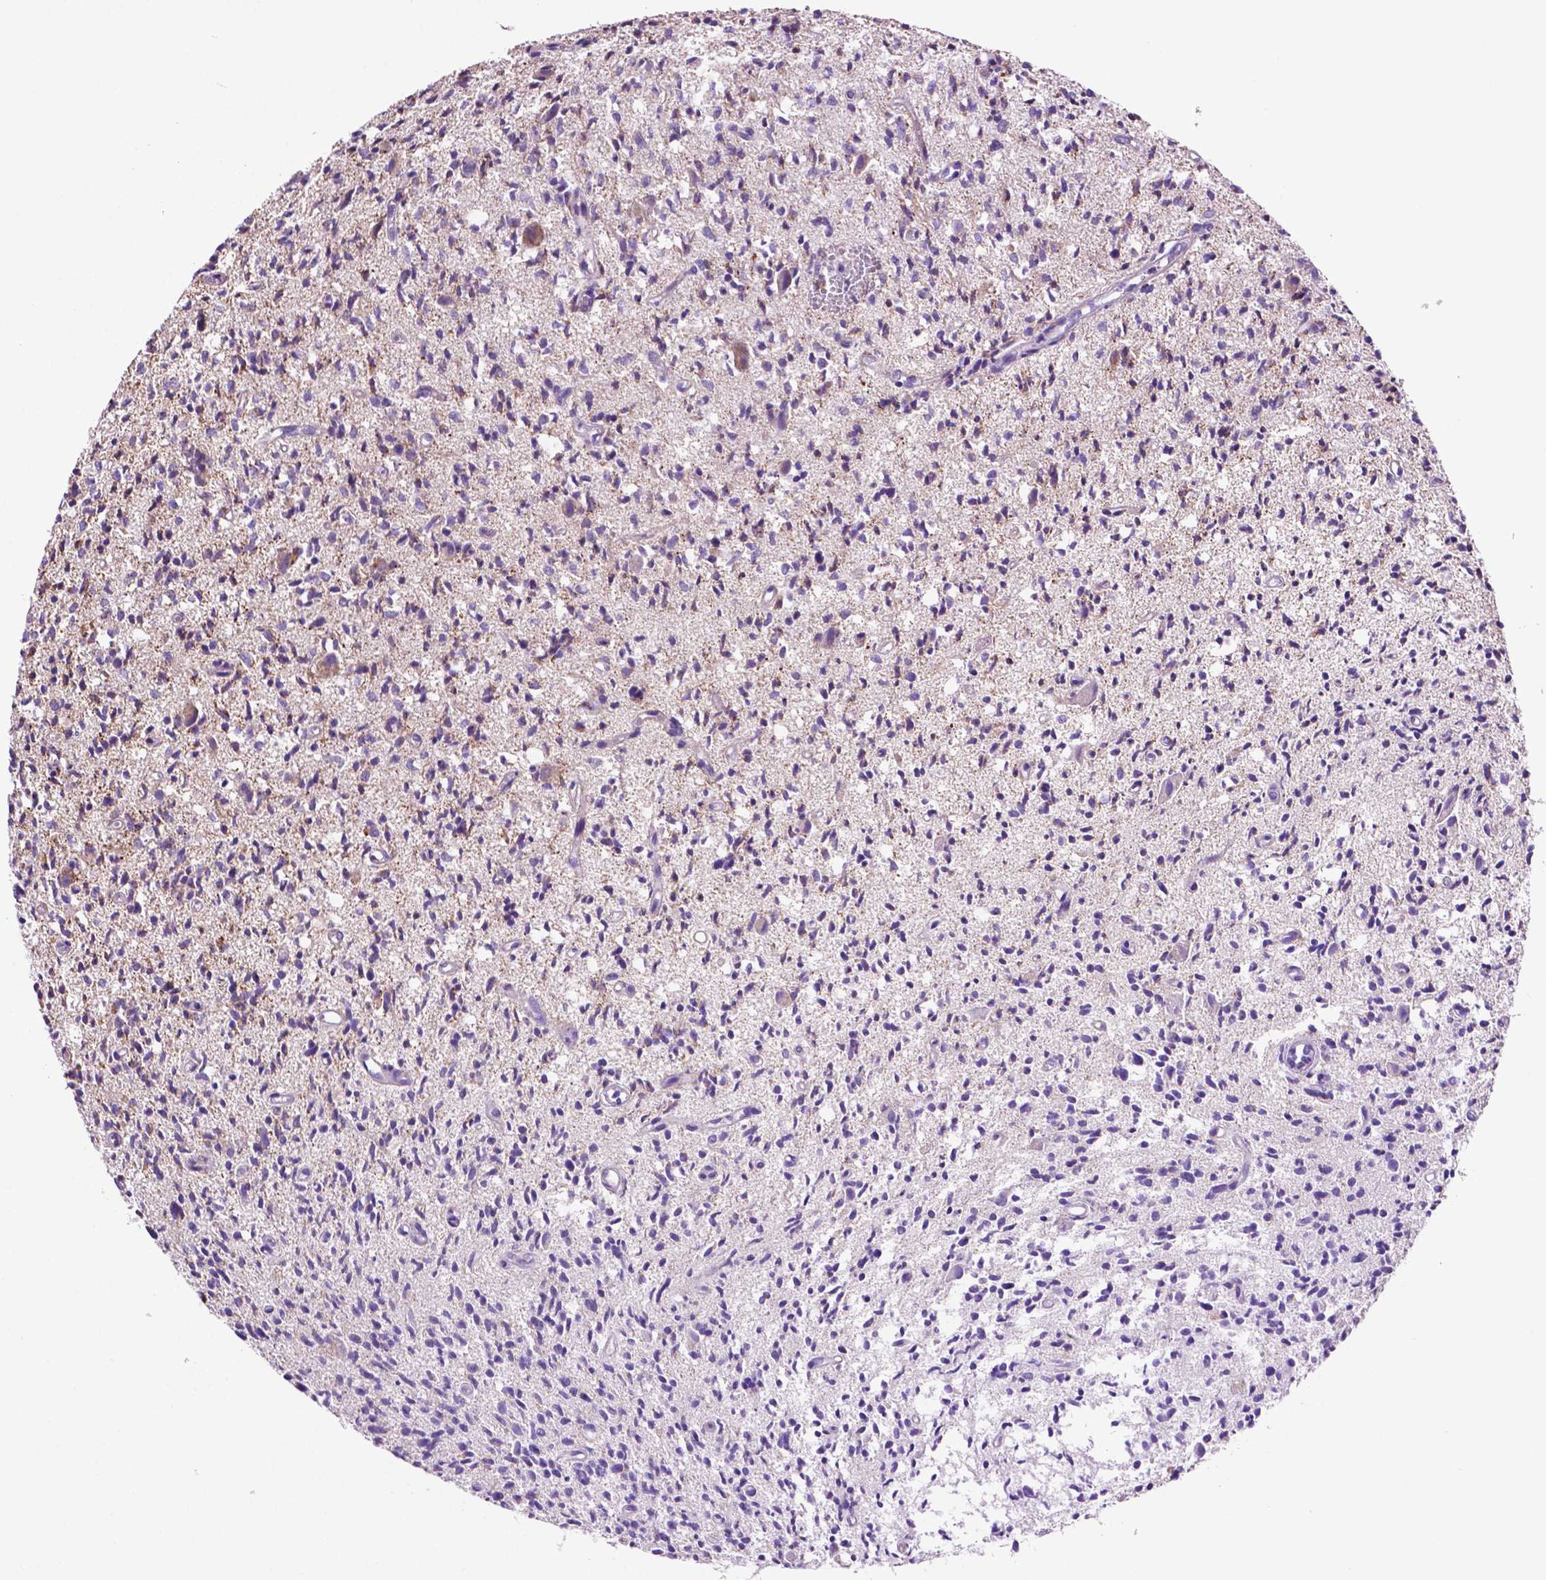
{"staining": {"intensity": "negative", "quantity": "none", "location": "none"}, "tissue": "glioma", "cell_type": "Tumor cells", "image_type": "cancer", "snomed": [{"axis": "morphology", "description": "Glioma, malignant, Low grade"}, {"axis": "topography", "description": "Brain"}], "caption": "The IHC photomicrograph has no significant expression in tumor cells of malignant low-grade glioma tissue.", "gene": "GDPD5", "patient": {"sex": "male", "age": 64}}